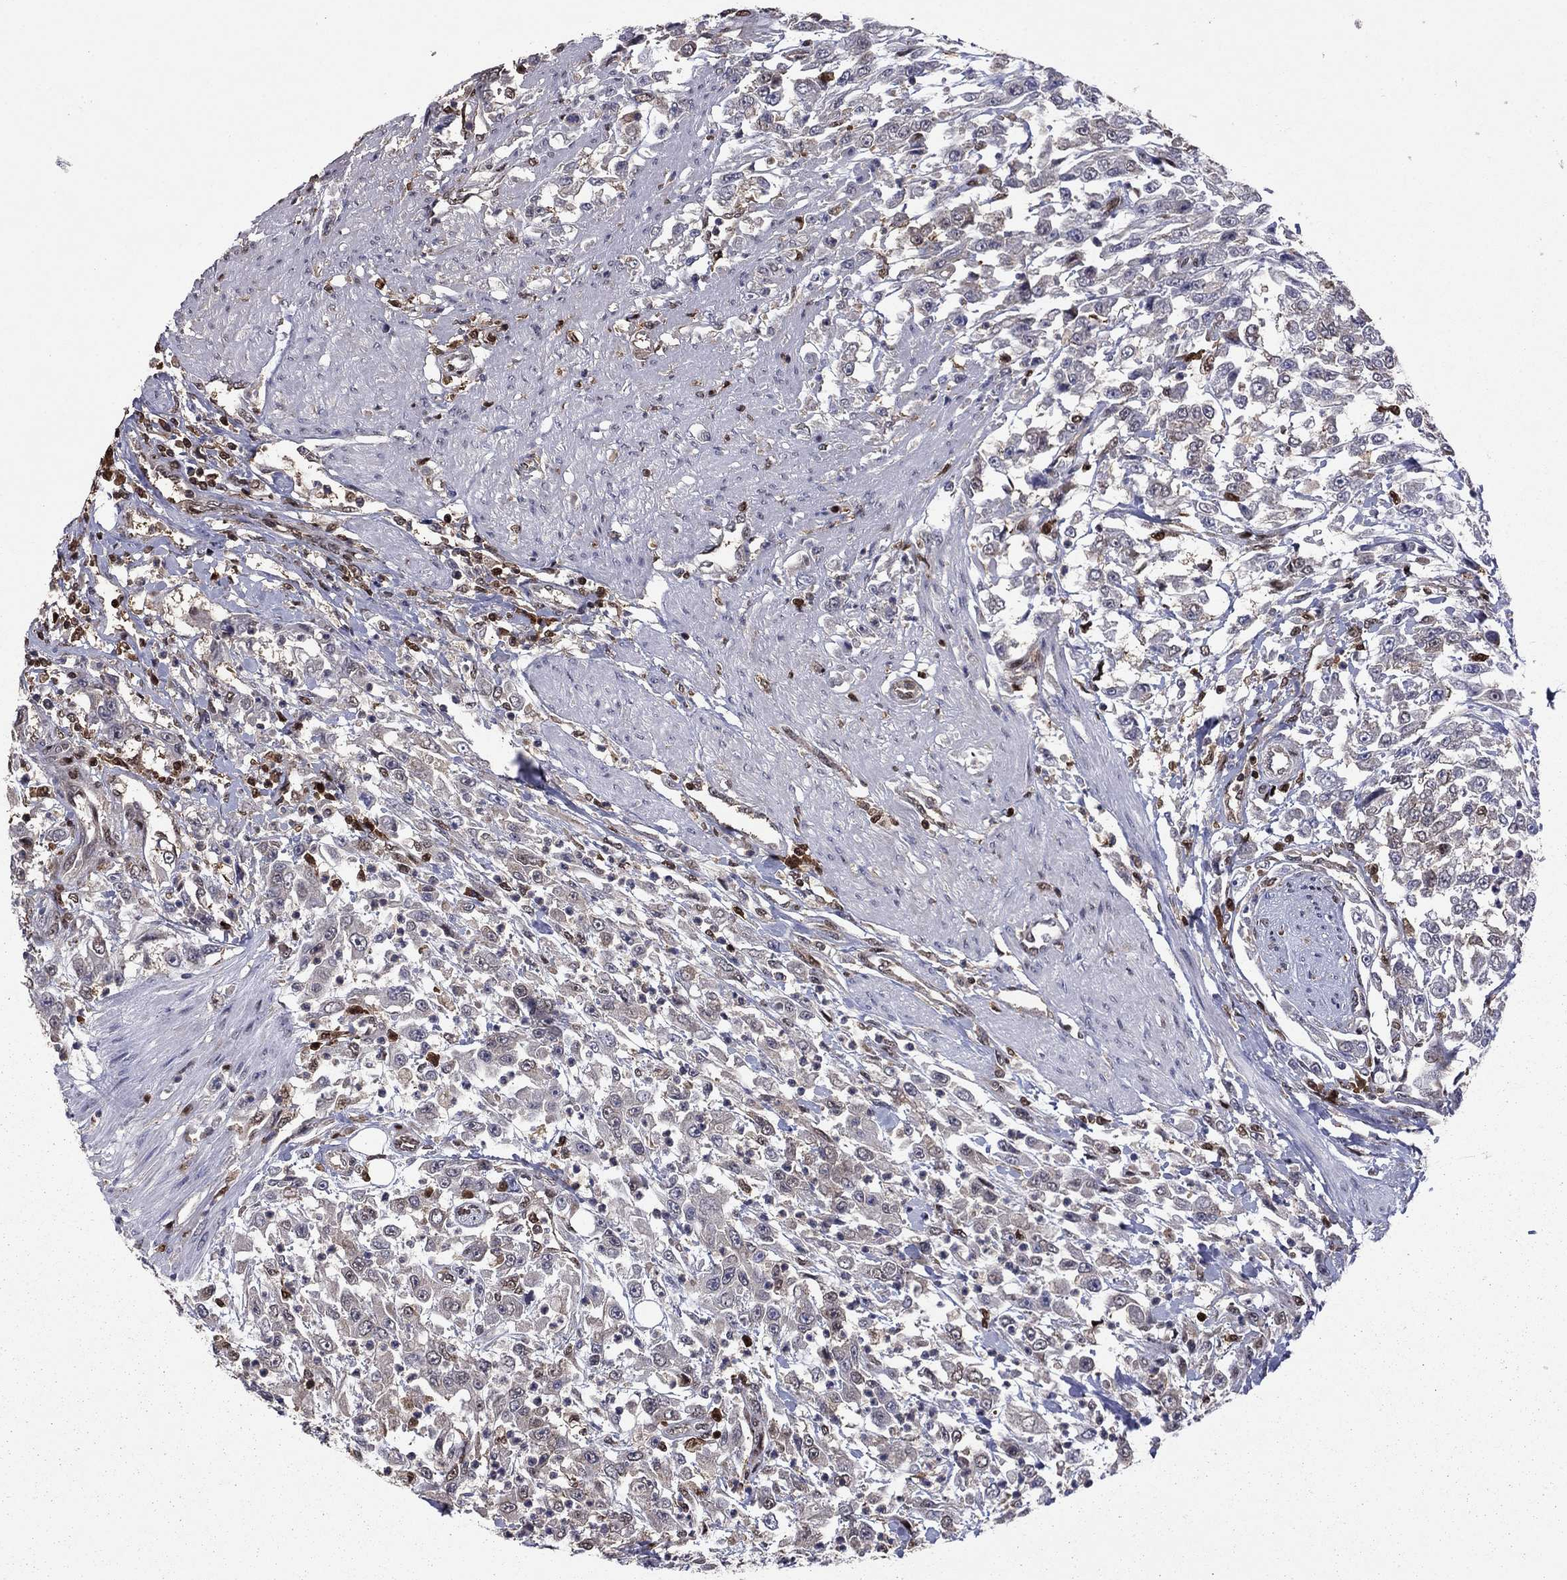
{"staining": {"intensity": "negative", "quantity": "none", "location": "none"}, "tissue": "urothelial cancer", "cell_type": "Tumor cells", "image_type": "cancer", "snomed": [{"axis": "morphology", "description": "Urothelial carcinoma, High grade"}, {"axis": "topography", "description": "Urinary bladder"}], "caption": "A high-resolution photomicrograph shows immunohistochemistry (IHC) staining of high-grade urothelial carcinoma, which demonstrates no significant staining in tumor cells. The staining is performed using DAB brown chromogen with nuclei counter-stained in using hematoxylin.", "gene": "APPBP2", "patient": {"sex": "male", "age": 46}}